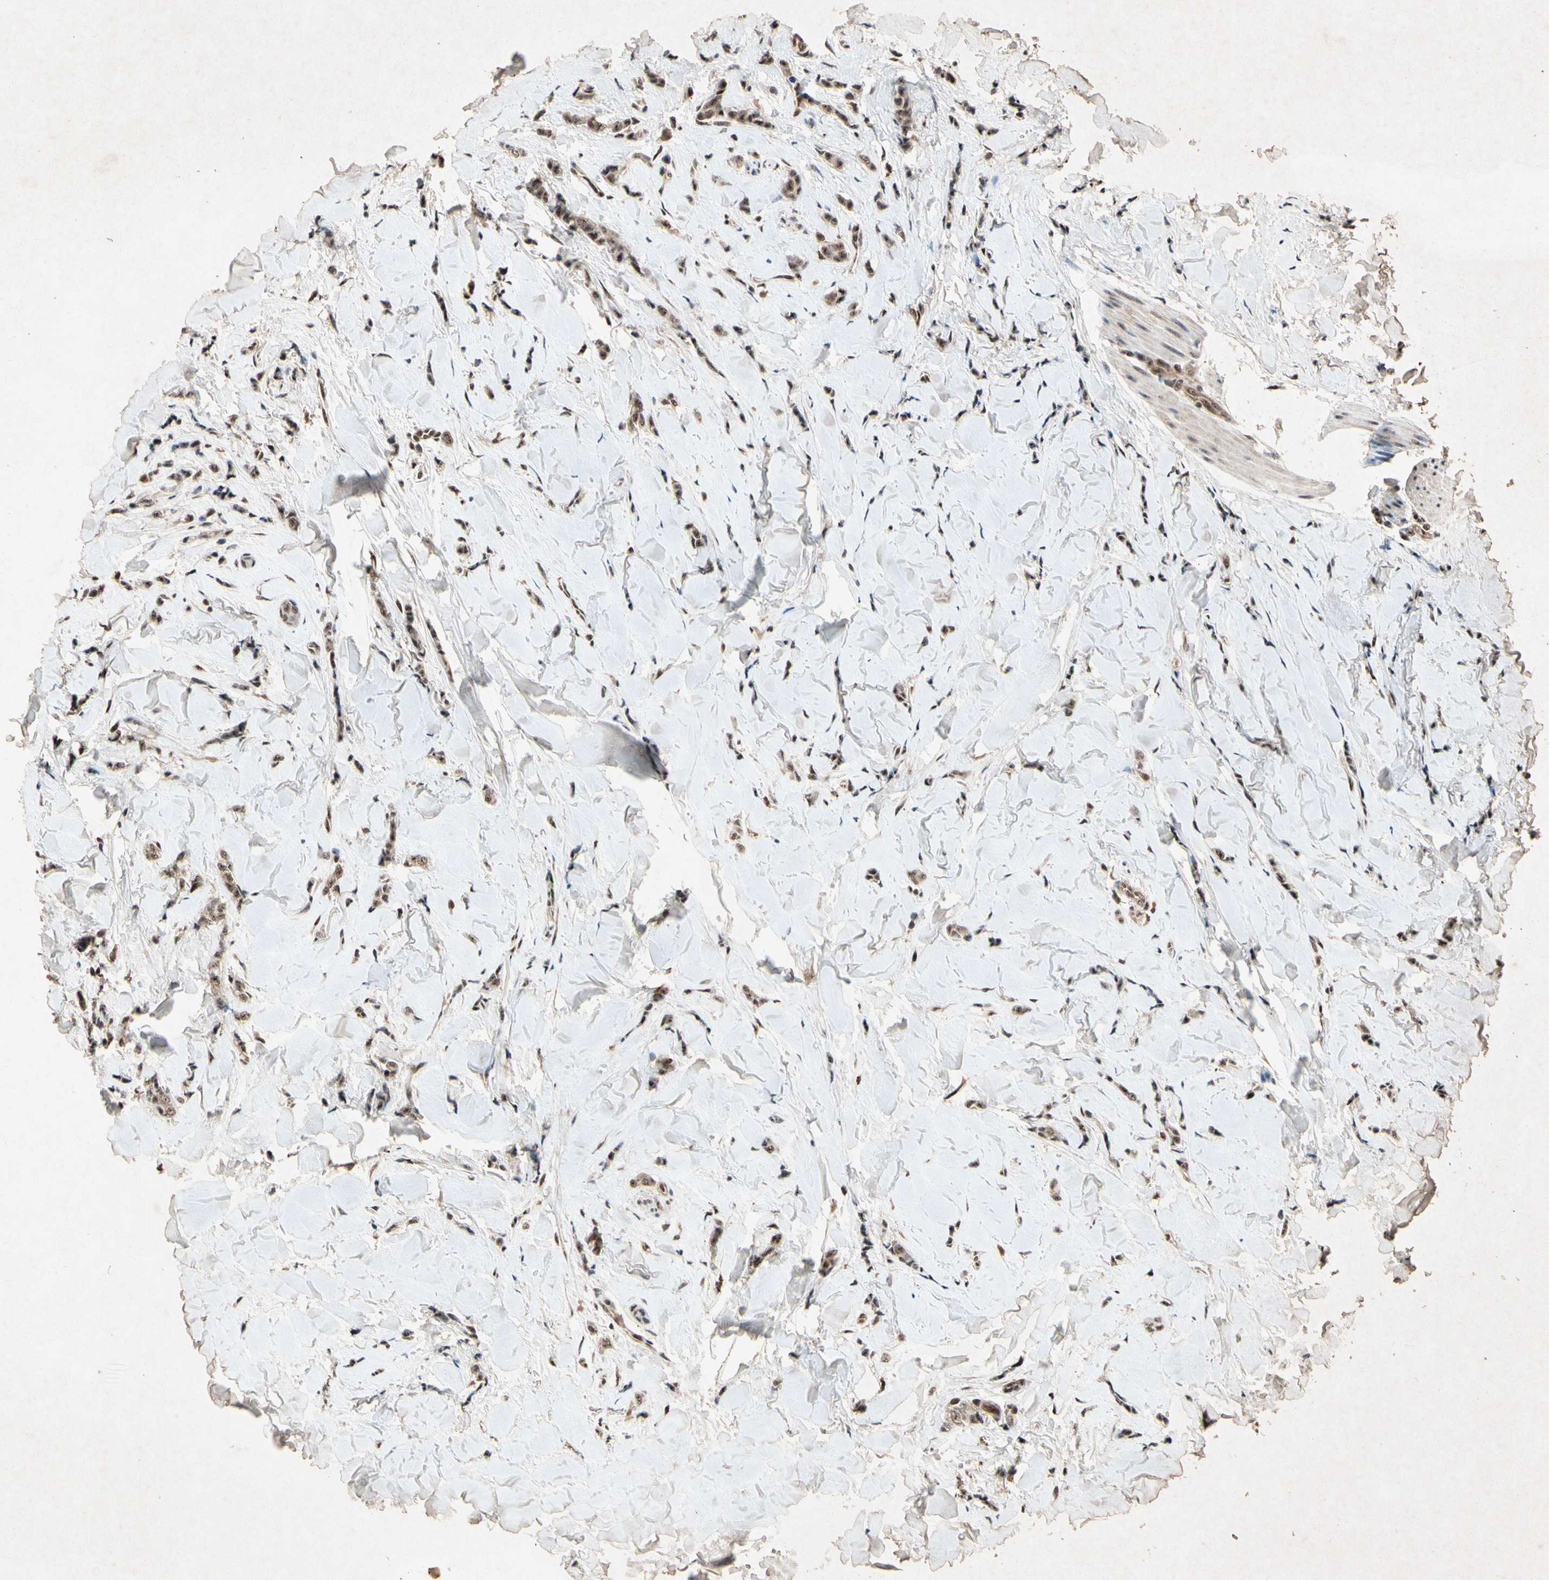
{"staining": {"intensity": "moderate", "quantity": ">75%", "location": "cytoplasmic/membranous,nuclear"}, "tissue": "breast cancer", "cell_type": "Tumor cells", "image_type": "cancer", "snomed": [{"axis": "morphology", "description": "Lobular carcinoma"}, {"axis": "topography", "description": "Skin"}, {"axis": "topography", "description": "Breast"}], "caption": "Human breast lobular carcinoma stained with a protein marker demonstrates moderate staining in tumor cells.", "gene": "PML", "patient": {"sex": "female", "age": 46}}